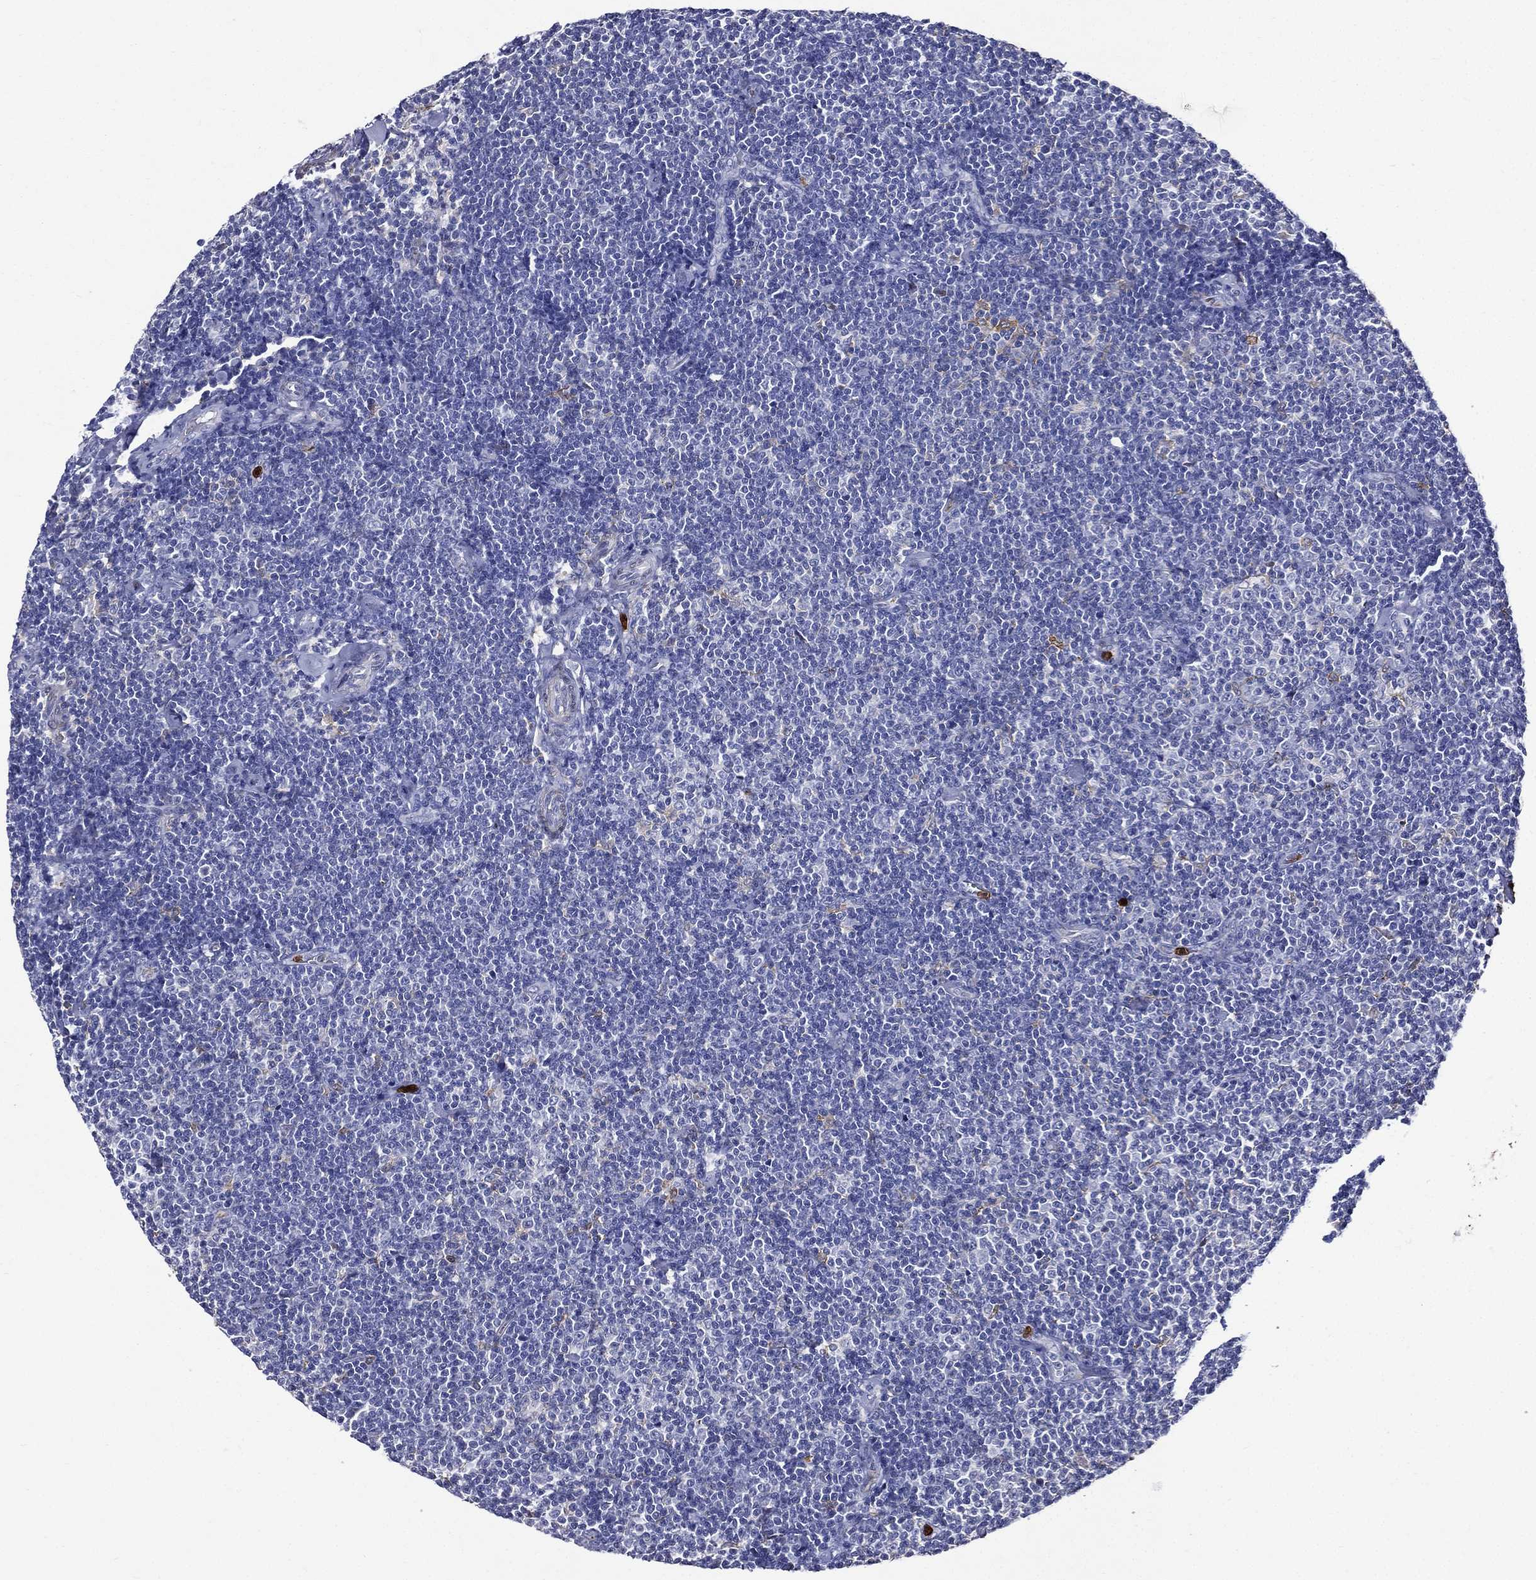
{"staining": {"intensity": "negative", "quantity": "none", "location": "none"}, "tissue": "lymphoma", "cell_type": "Tumor cells", "image_type": "cancer", "snomed": [{"axis": "morphology", "description": "Malignant lymphoma, non-Hodgkin's type, Low grade"}, {"axis": "topography", "description": "Lymph node"}], "caption": "A high-resolution photomicrograph shows immunohistochemistry (IHC) staining of lymphoma, which demonstrates no significant positivity in tumor cells.", "gene": "GPR171", "patient": {"sex": "male", "age": 81}}